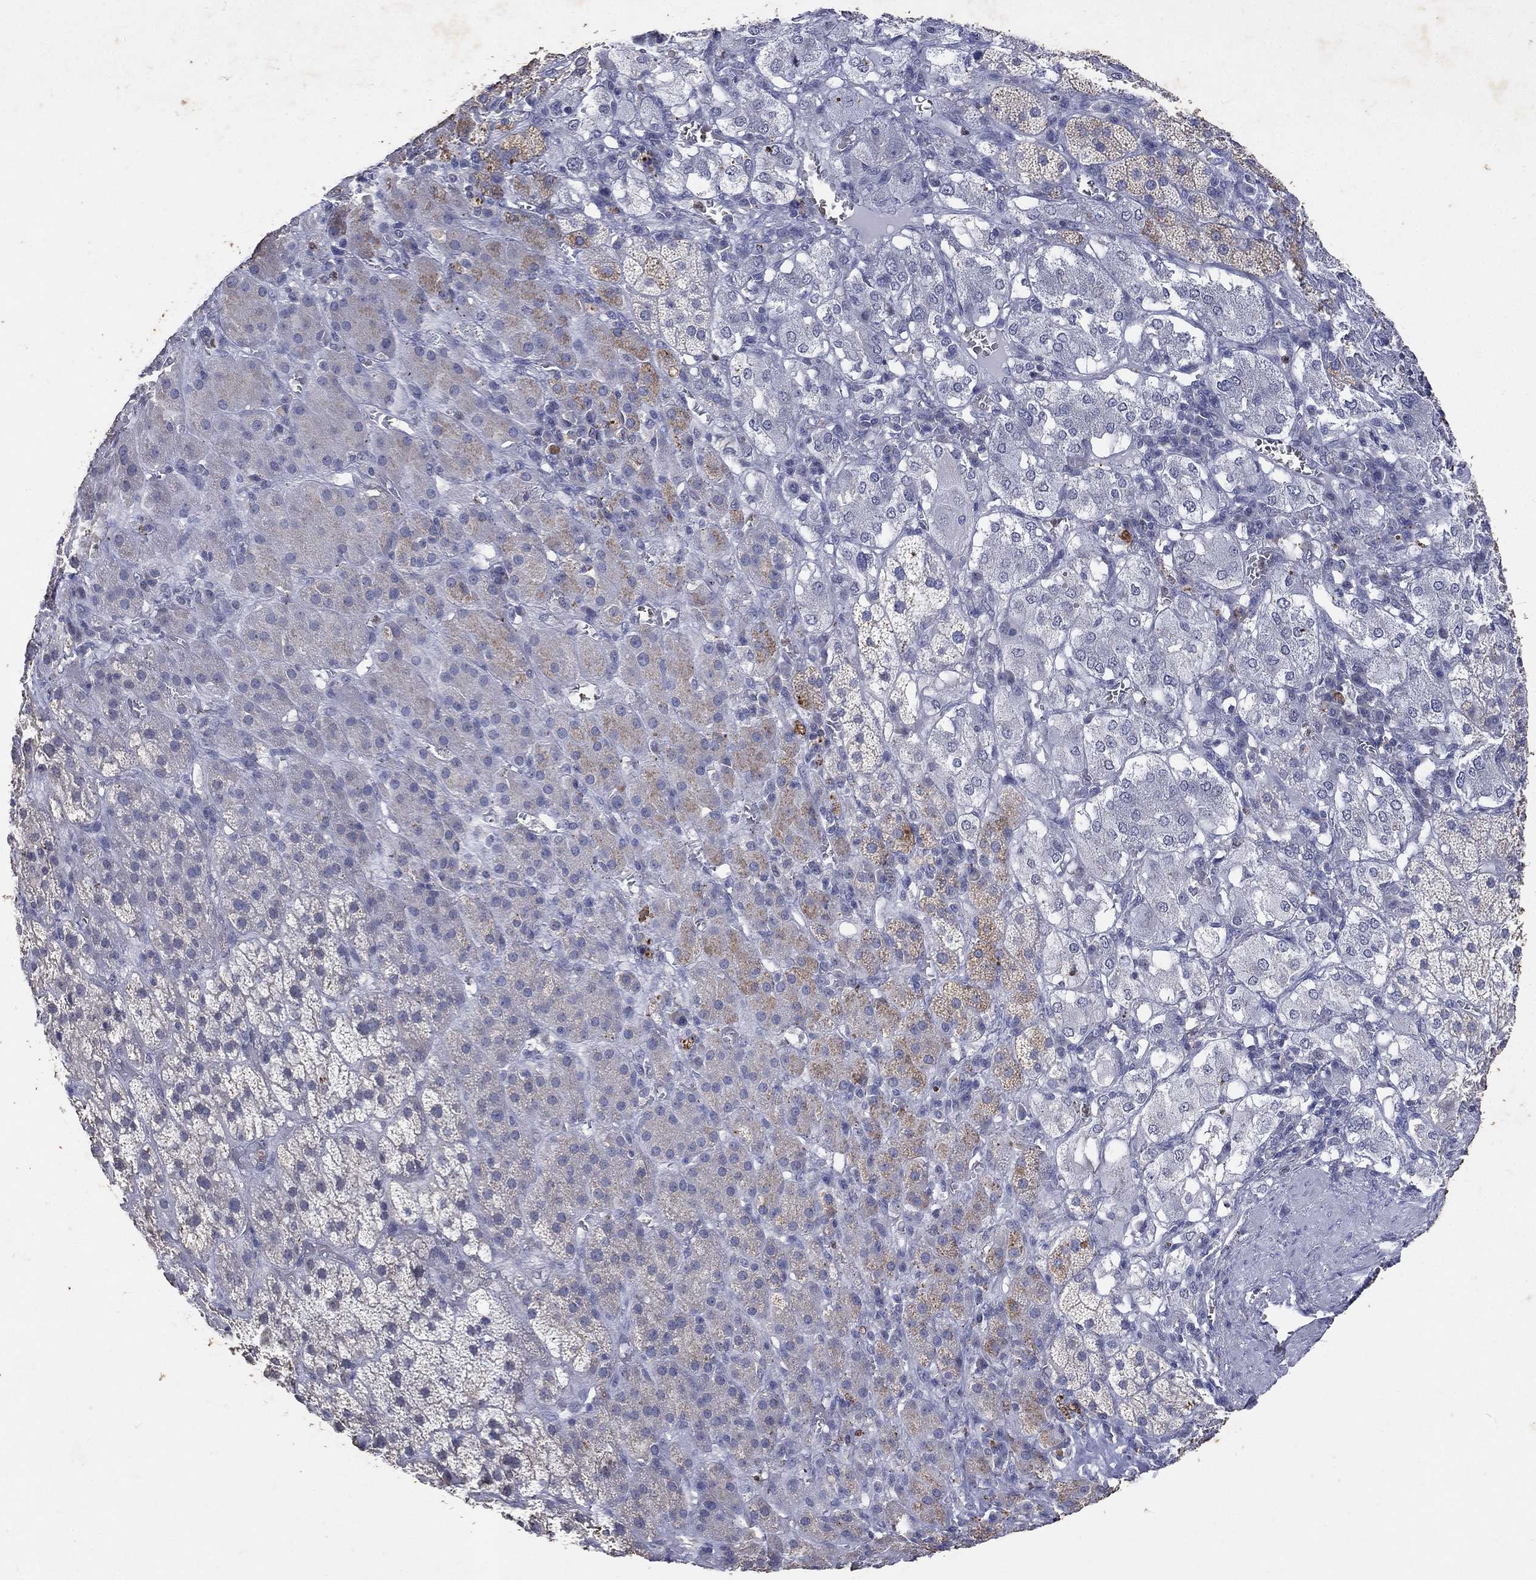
{"staining": {"intensity": "weak", "quantity": "<25%", "location": "cytoplasmic/membranous"}, "tissue": "adrenal gland", "cell_type": "Glandular cells", "image_type": "normal", "snomed": [{"axis": "morphology", "description": "Normal tissue, NOS"}, {"axis": "topography", "description": "Adrenal gland"}], "caption": "This is an immunohistochemistry (IHC) micrograph of unremarkable adrenal gland. There is no positivity in glandular cells.", "gene": "SLC34A2", "patient": {"sex": "male", "age": 70}}